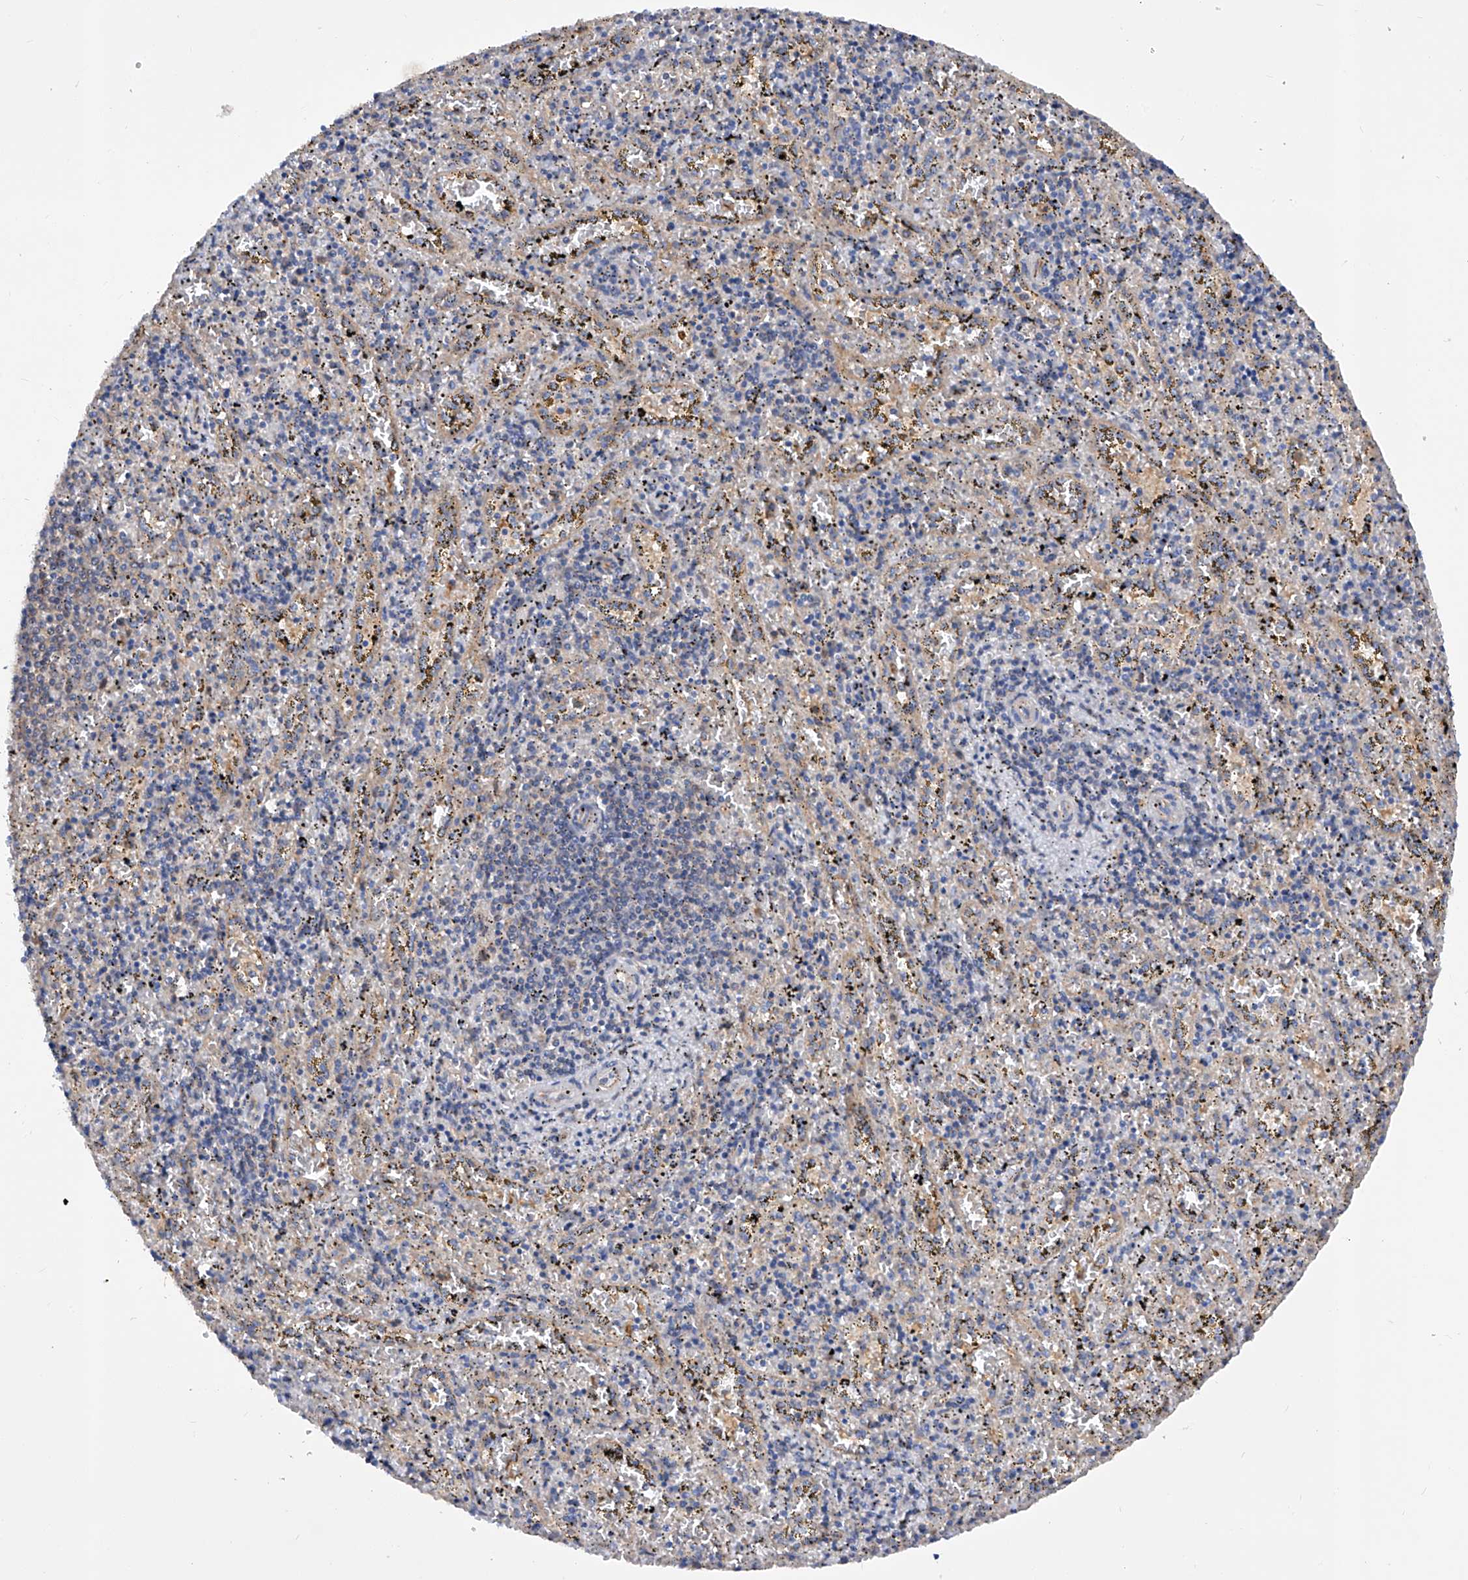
{"staining": {"intensity": "weak", "quantity": "<25%", "location": "cytoplasmic/membranous"}, "tissue": "spleen", "cell_type": "Cells in red pulp", "image_type": "normal", "snomed": [{"axis": "morphology", "description": "Normal tissue, NOS"}, {"axis": "topography", "description": "Spleen"}], "caption": "Protein analysis of unremarkable spleen shows no significant positivity in cells in red pulp. (DAB (3,3'-diaminobenzidine) immunohistochemistry (IHC) with hematoxylin counter stain).", "gene": "SPATA20", "patient": {"sex": "male", "age": 11}}